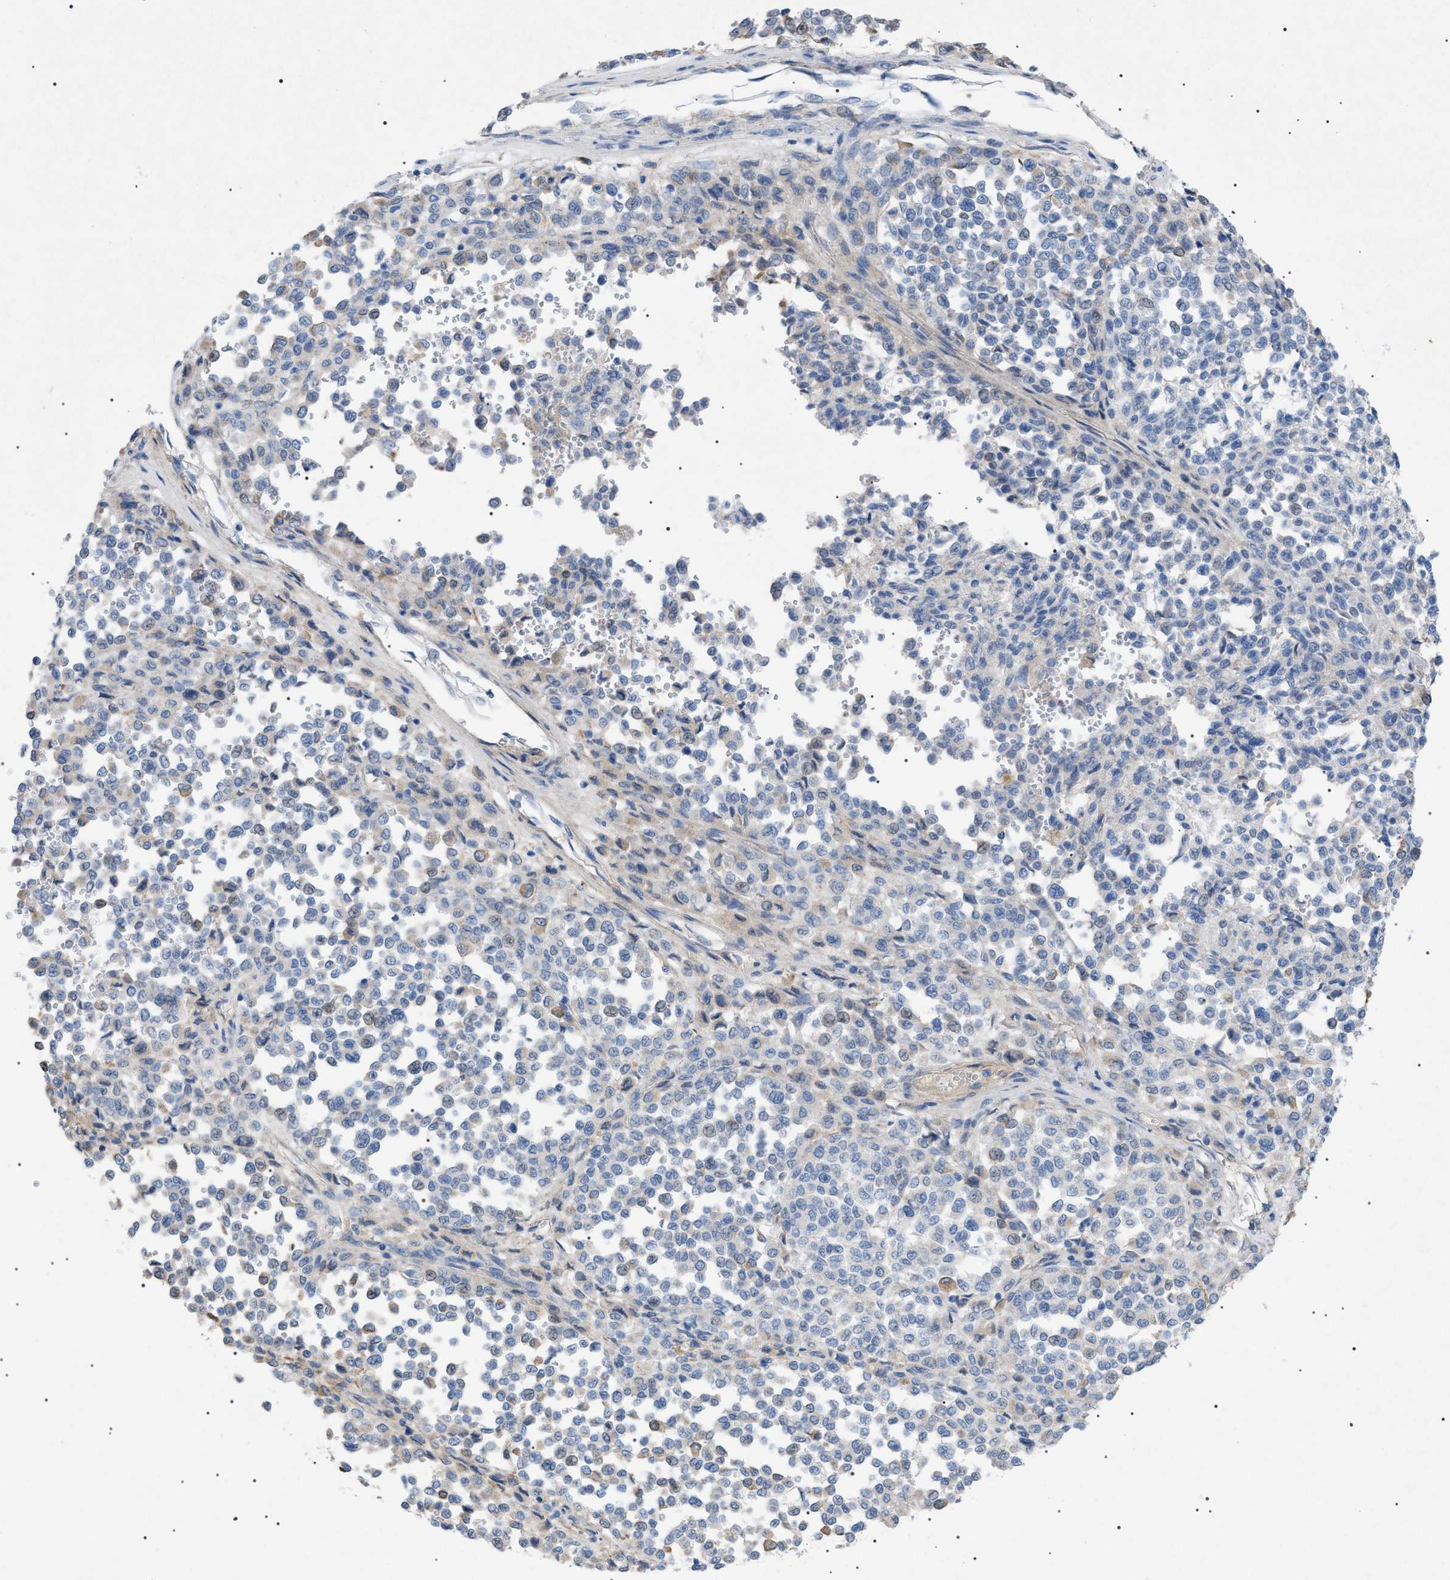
{"staining": {"intensity": "negative", "quantity": "none", "location": "none"}, "tissue": "melanoma", "cell_type": "Tumor cells", "image_type": "cancer", "snomed": [{"axis": "morphology", "description": "Malignant melanoma, Metastatic site"}, {"axis": "topography", "description": "Pancreas"}], "caption": "This is an immunohistochemistry (IHC) histopathology image of human malignant melanoma (metastatic site). There is no positivity in tumor cells.", "gene": "ADAMTS1", "patient": {"sex": "female", "age": 30}}